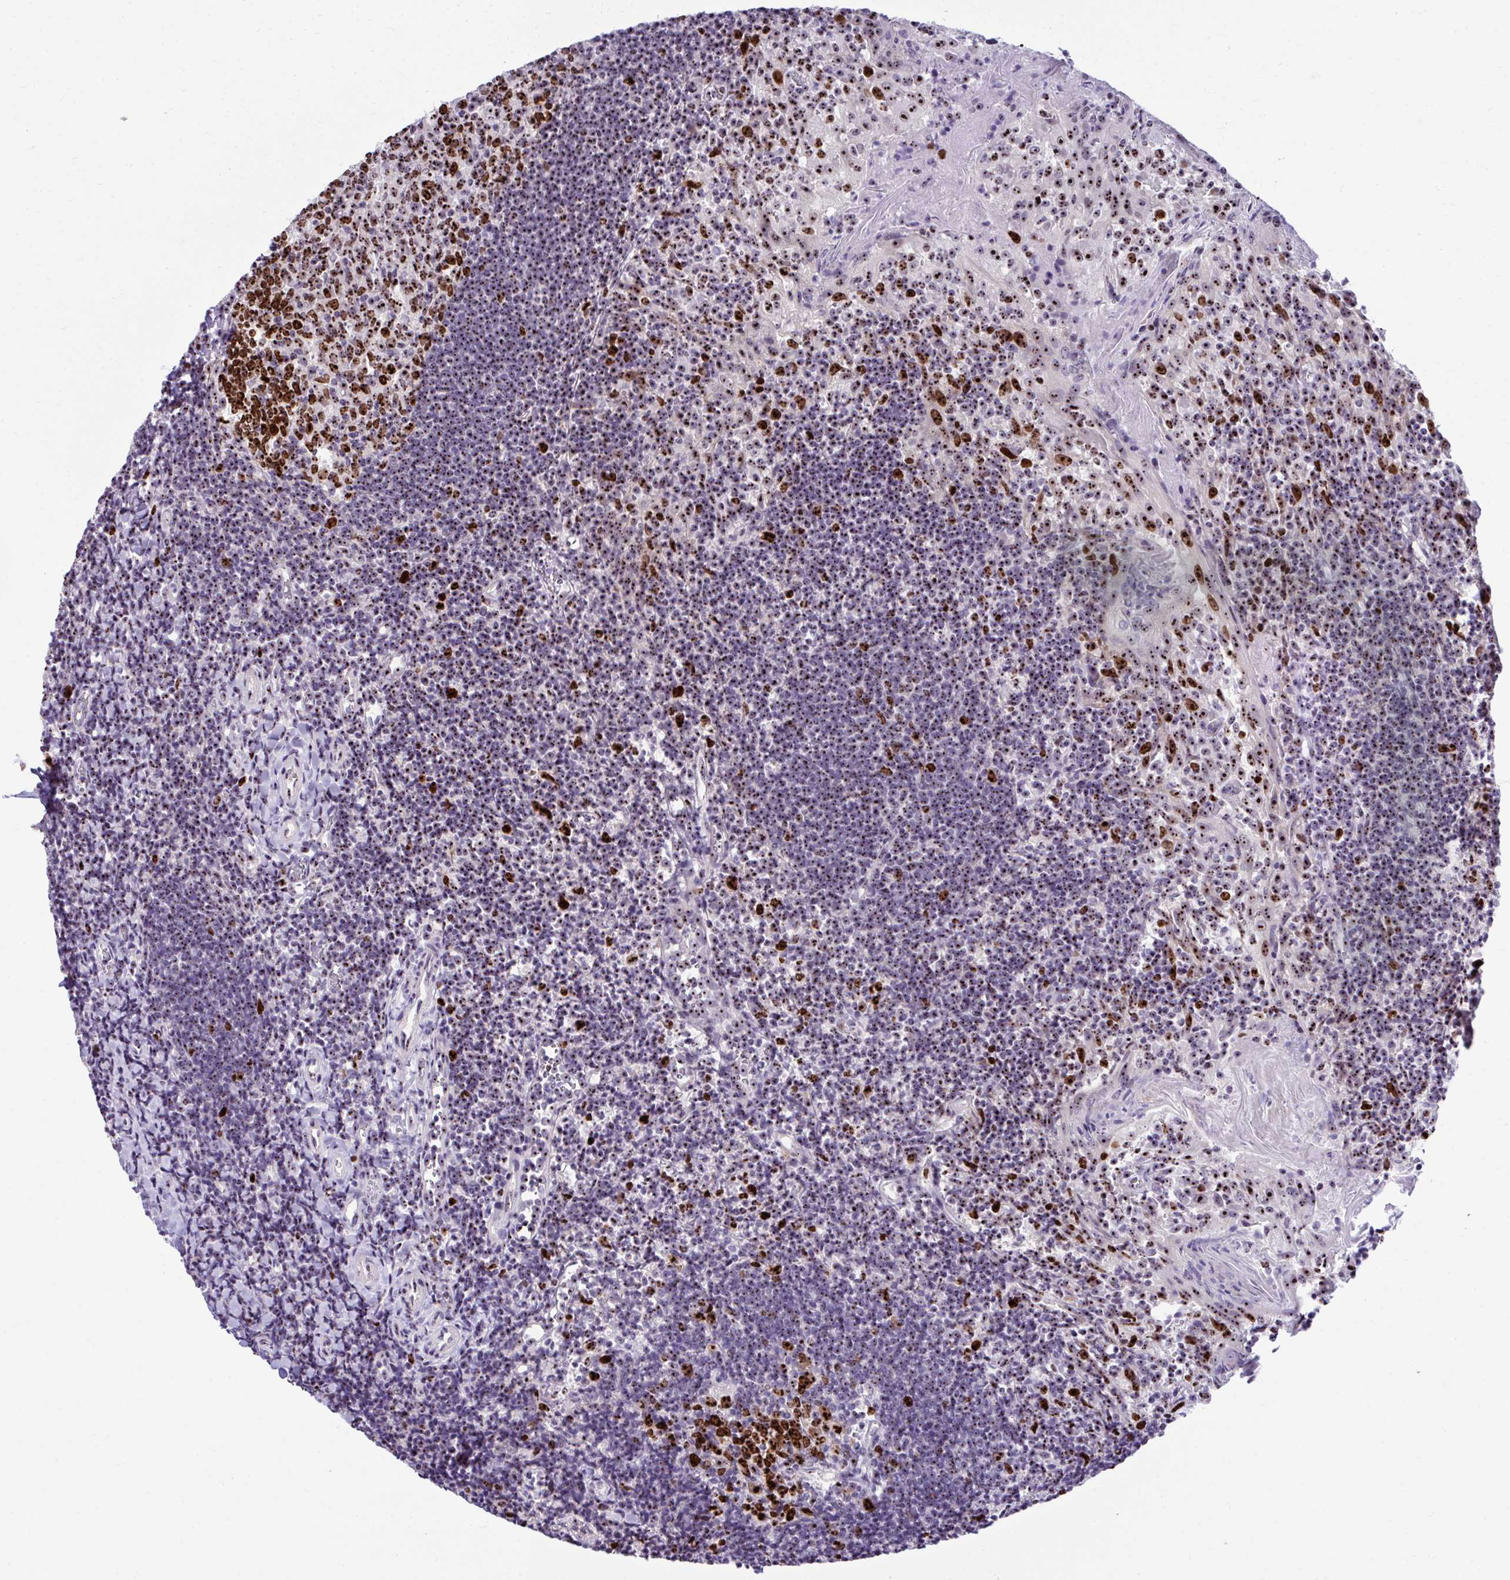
{"staining": {"intensity": "strong", "quantity": ">75%", "location": "nuclear"}, "tissue": "tonsil", "cell_type": "Germinal center cells", "image_type": "normal", "snomed": [{"axis": "morphology", "description": "Normal tissue, NOS"}, {"axis": "topography", "description": "Tonsil"}], "caption": "Protein analysis of benign tonsil displays strong nuclear positivity in approximately >75% of germinal center cells. Using DAB (brown) and hematoxylin (blue) stains, captured at high magnification using brightfield microscopy.", "gene": "CEP72", "patient": {"sex": "female", "age": 10}}